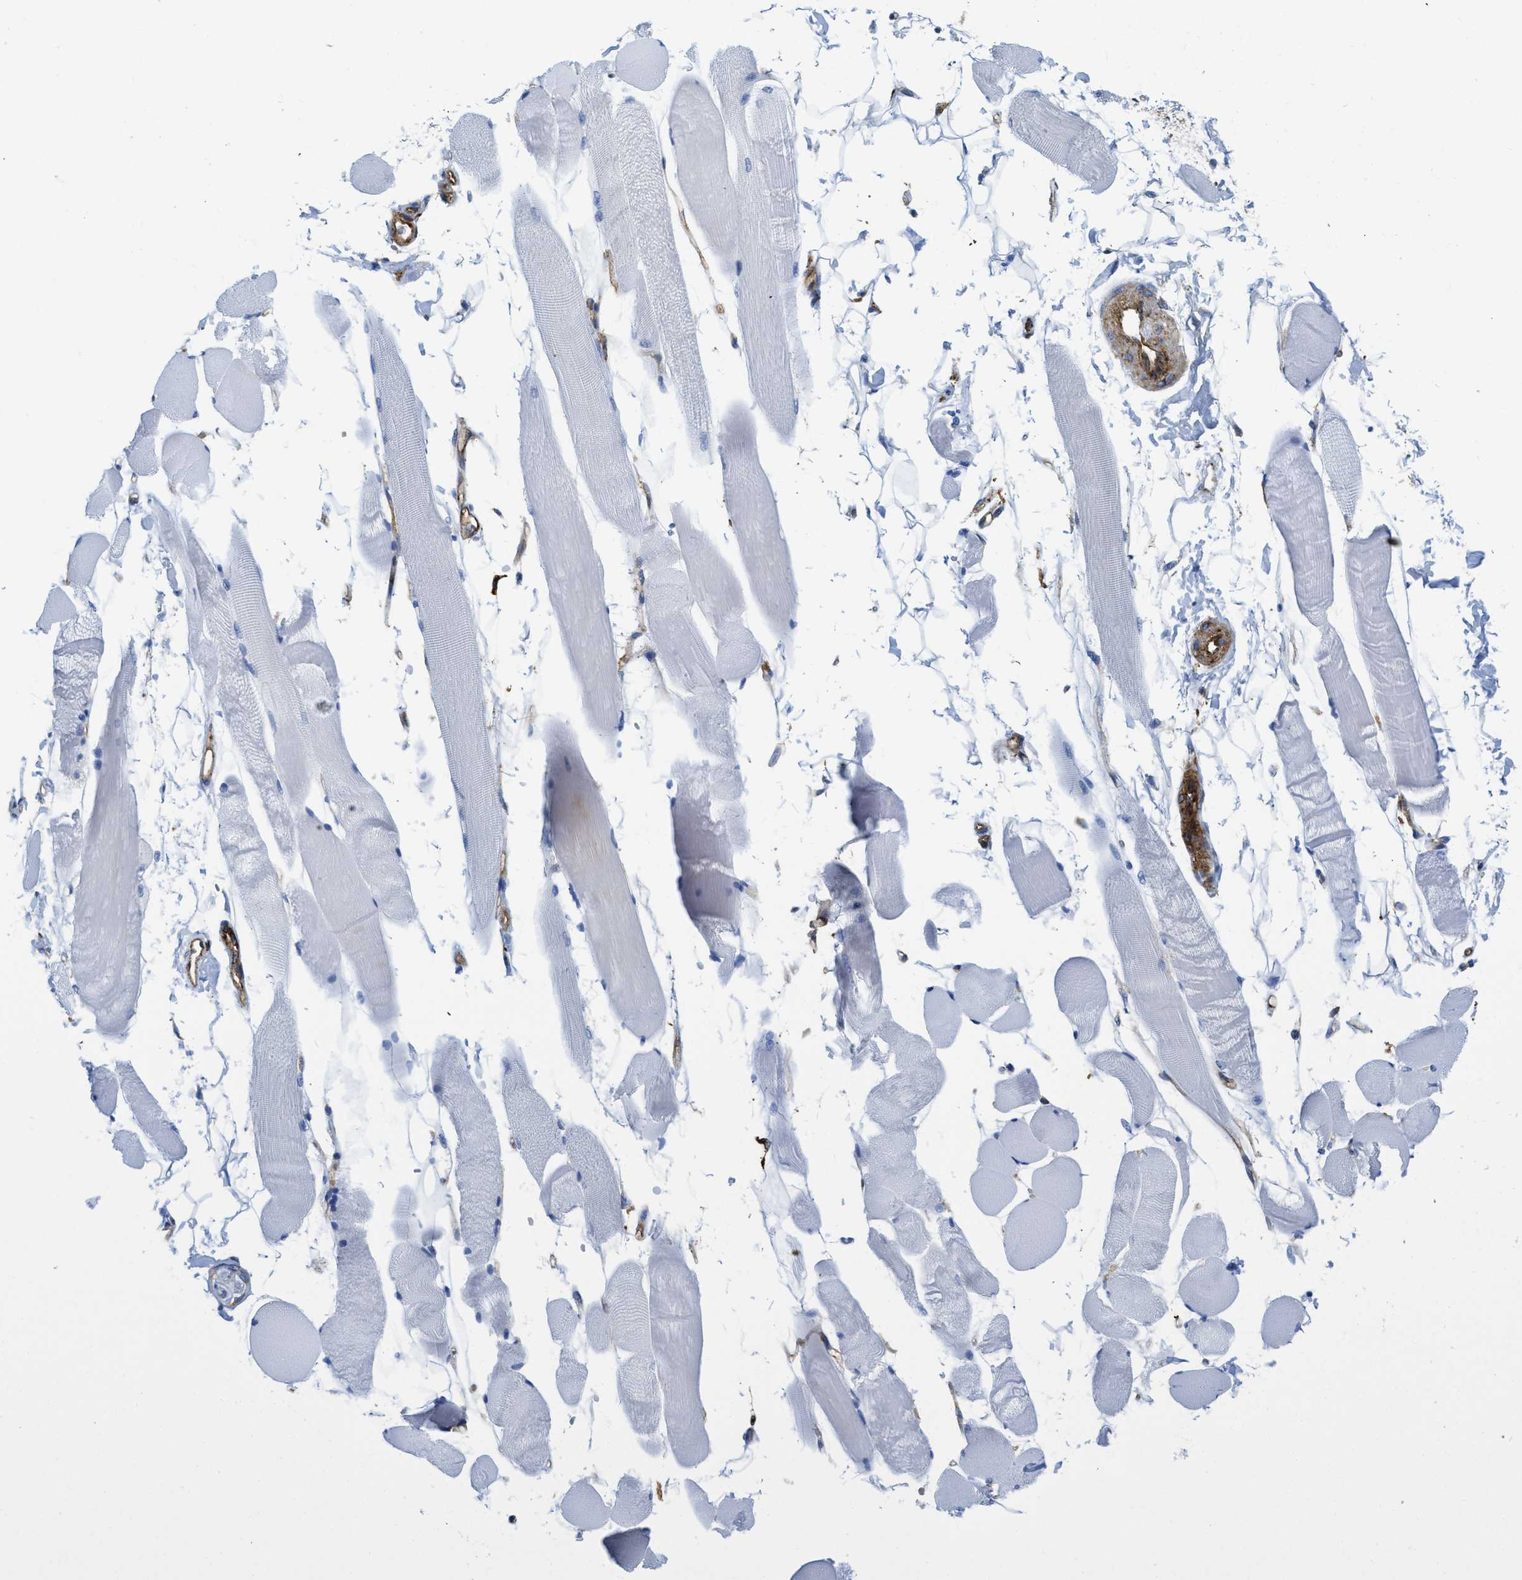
{"staining": {"intensity": "negative", "quantity": "none", "location": "none"}, "tissue": "skeletal muscle", "cell_type": "Myocytes", "image_type": "normal", "snomed": [{"axis": "morphology", "description": "Normal tissue, NOS"}, {"axis": "topography", "description": "Skeletal muscle"}, {"axis": "topography", "description": "Peripheral nerve tissue"}], "caption": "Immunohistochemical staining of normal skeletal muscle displays no significant positivity in myocytes.", "gene": "HIP1", "patient": {"sex": "female", "age": 84}}